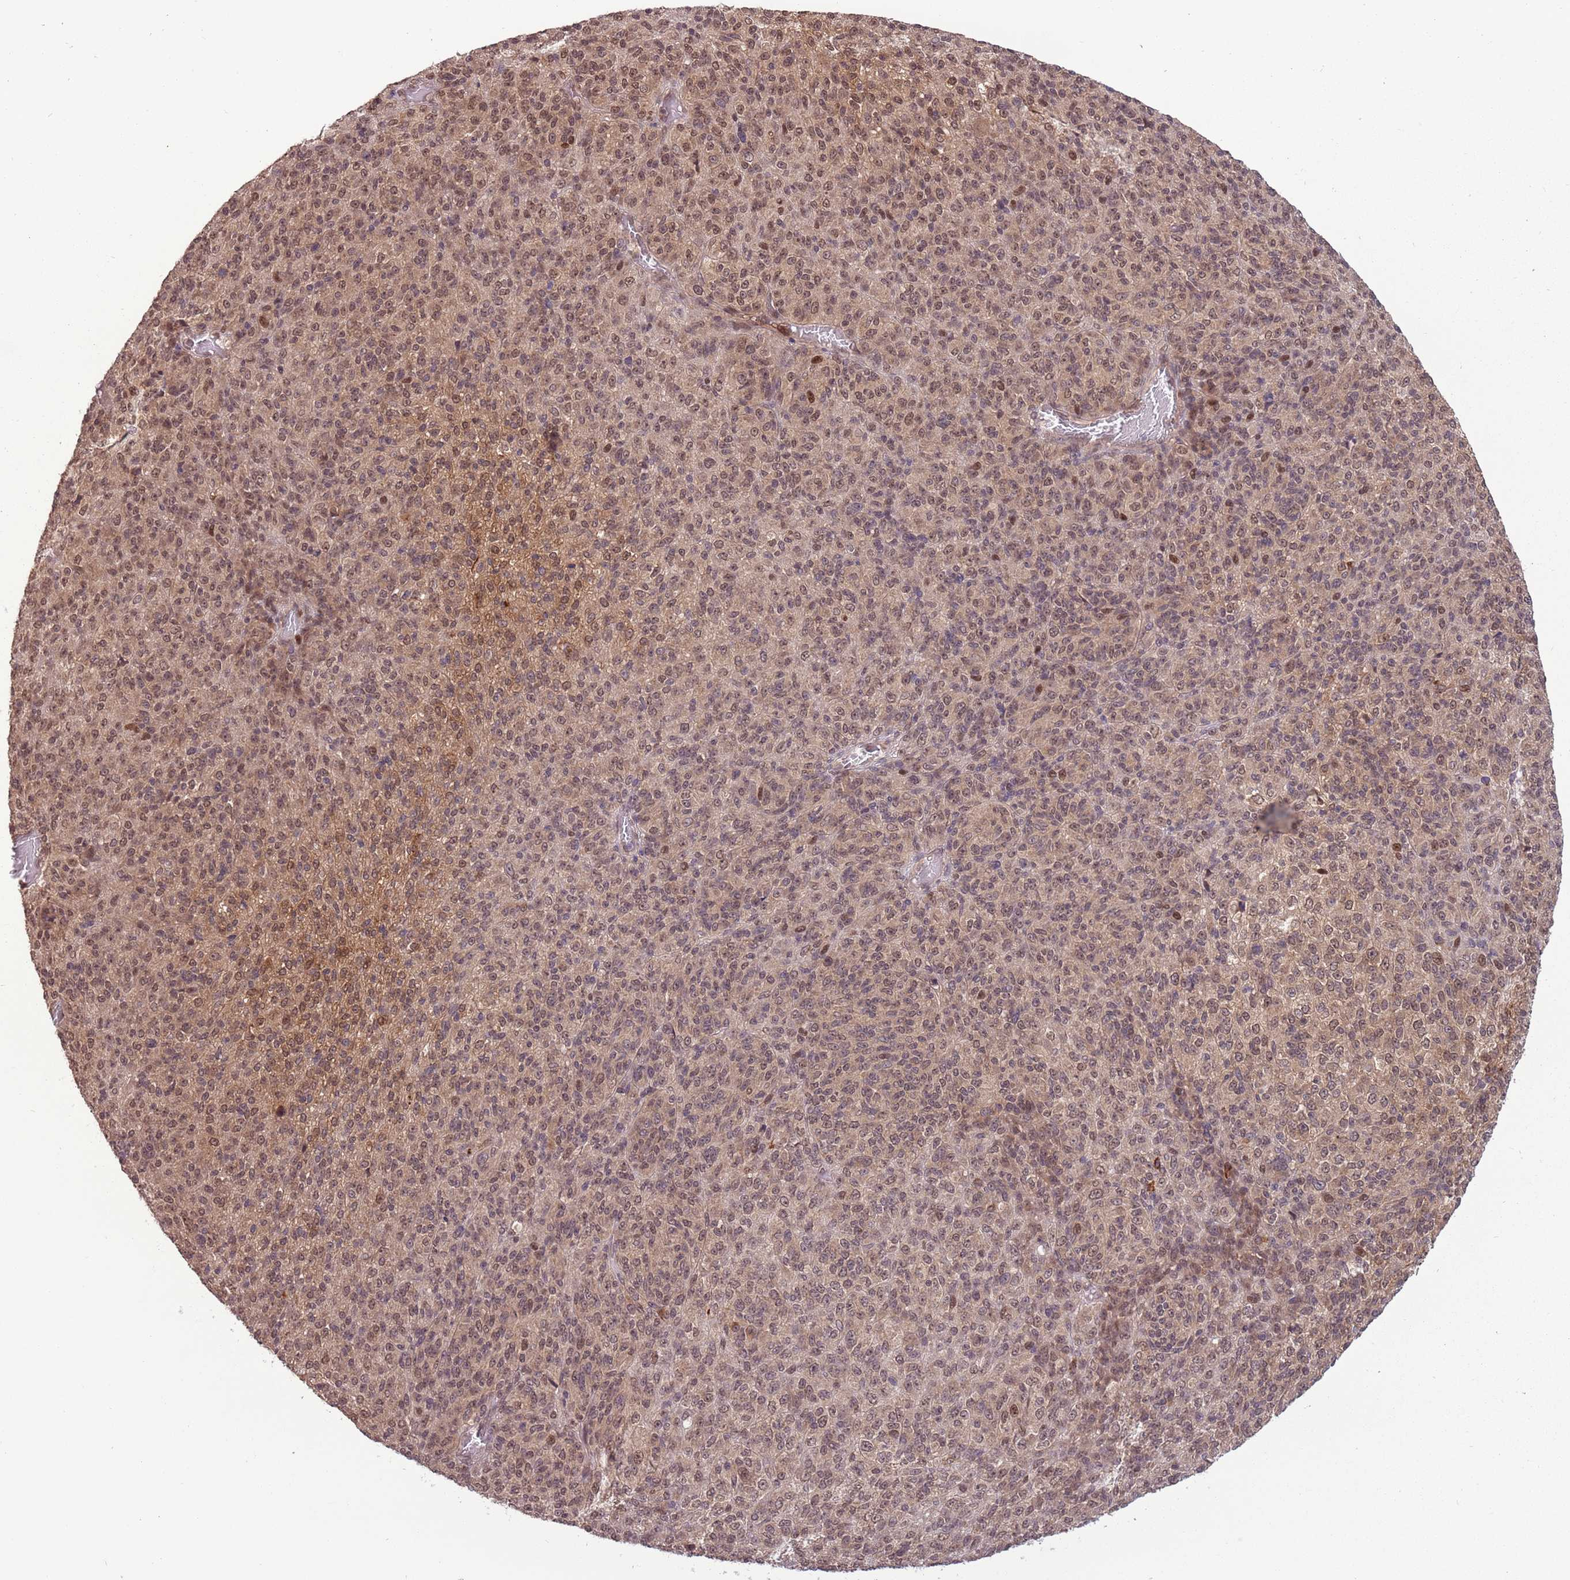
{"staining": {"intensity": "weak", "quantity": "25%-75%", "location": "nuclear"}, "tissue": "melanoma", "cell_type": "Tumor cells", "image_type": "cancer", "snomed": [{"axis": "morphology", "description": "Malignant melanoma, Metastatic site"}, {"axis": "topography", "description": "Brain"}], "caption": "A brown stain labels weak nuclear positivity of a protein in malignant melanoma (metastatic site) tumor cells.", "gene": "ADAMTS3", "patient": {"sex": "female", "age": 56}}